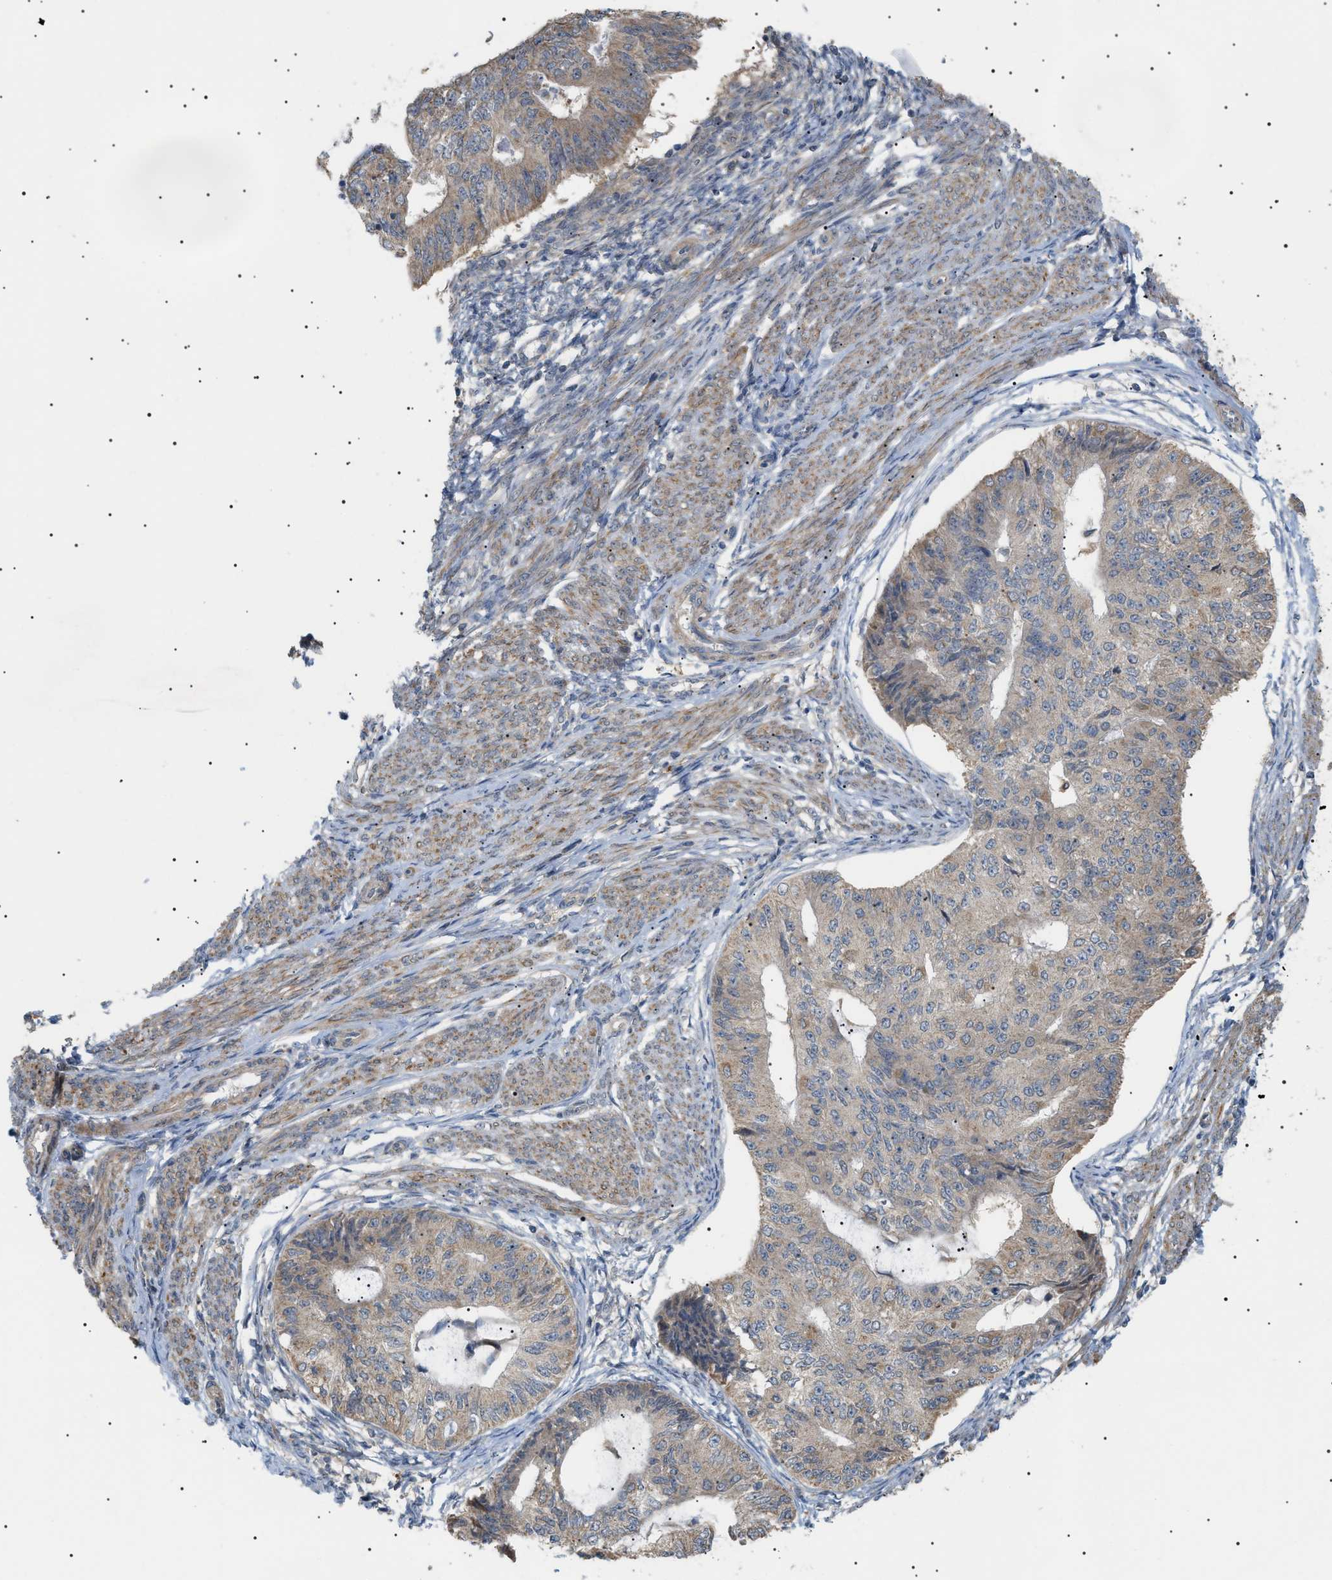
{"staining": {"intensity": "moderate", "quantity": "<25%", "location": "cytoplasmic/membranous"}, "tissue": "endometrial cancer", "cell_type": "Tumor cells", "image_type": "cancer", "snomed": [{"axis": "morphology", "description": "Adenocarcinoma, NOS"}, {"axis": "topography", "description": "Endometrium"}], "caption": "Moderate cytoplasmic/membranous positivity for a protein is identified in approximately <25% of tumor cells of endometrial cancer using immunohistochemistry (IHC).", "gene": "IRS2", "patient": {"sex": "female", "age": 32}}